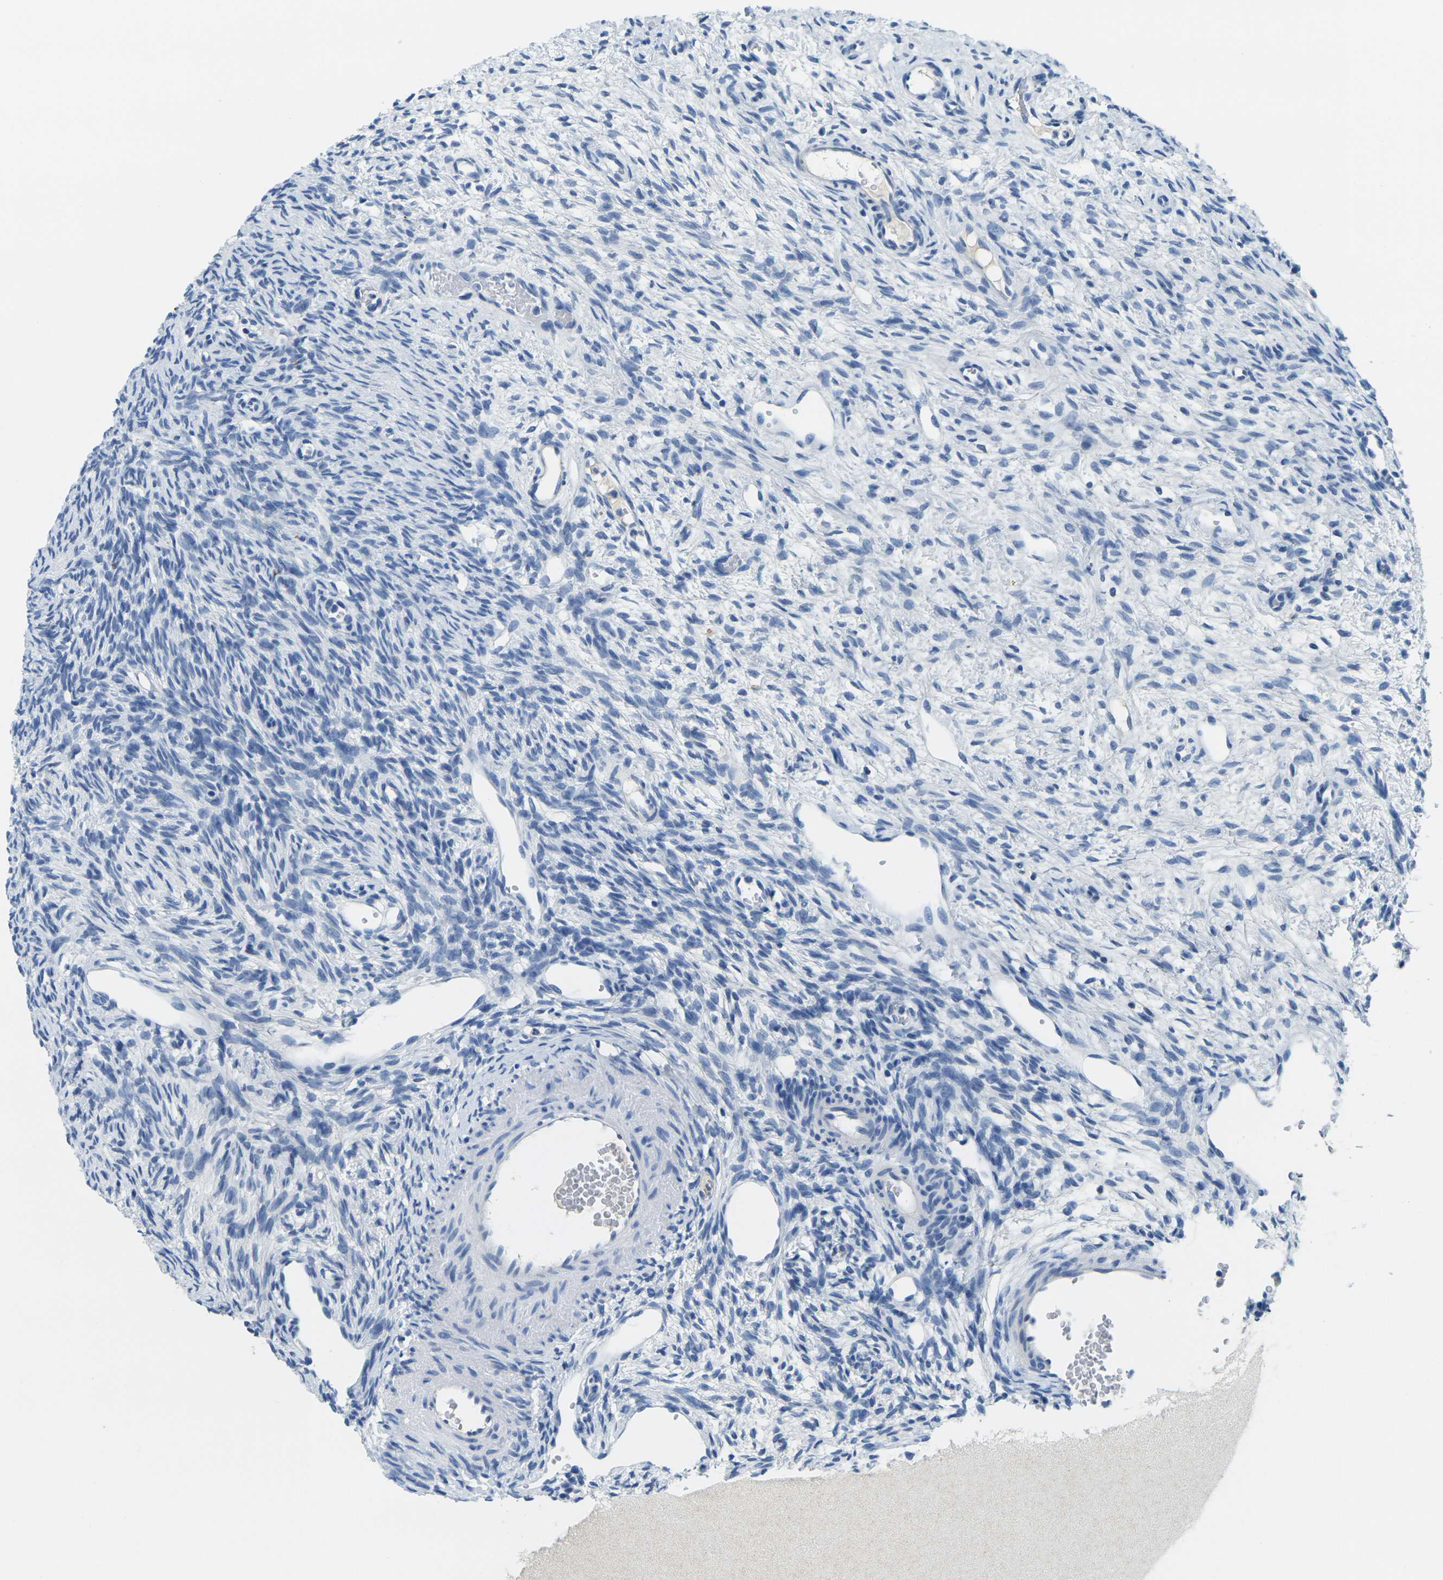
{"staining": {"intensity": "negative", "quantity": "none", "location": "none"}, "tissue": "ovary", "cell_type": "Ovarian stroma cells", "image_type": "normal", "snomed": [{"axis": "morphology", "description": "Normal tissue, NOS"}, {"axis": "topography", "description": "Ovary"}], "caption": "Human ovary stained for a protein using IHC displays no staining in ovarian stroma cells.", "gene": "FAM3D", "patient": {"sex": "female", "age": 33}}